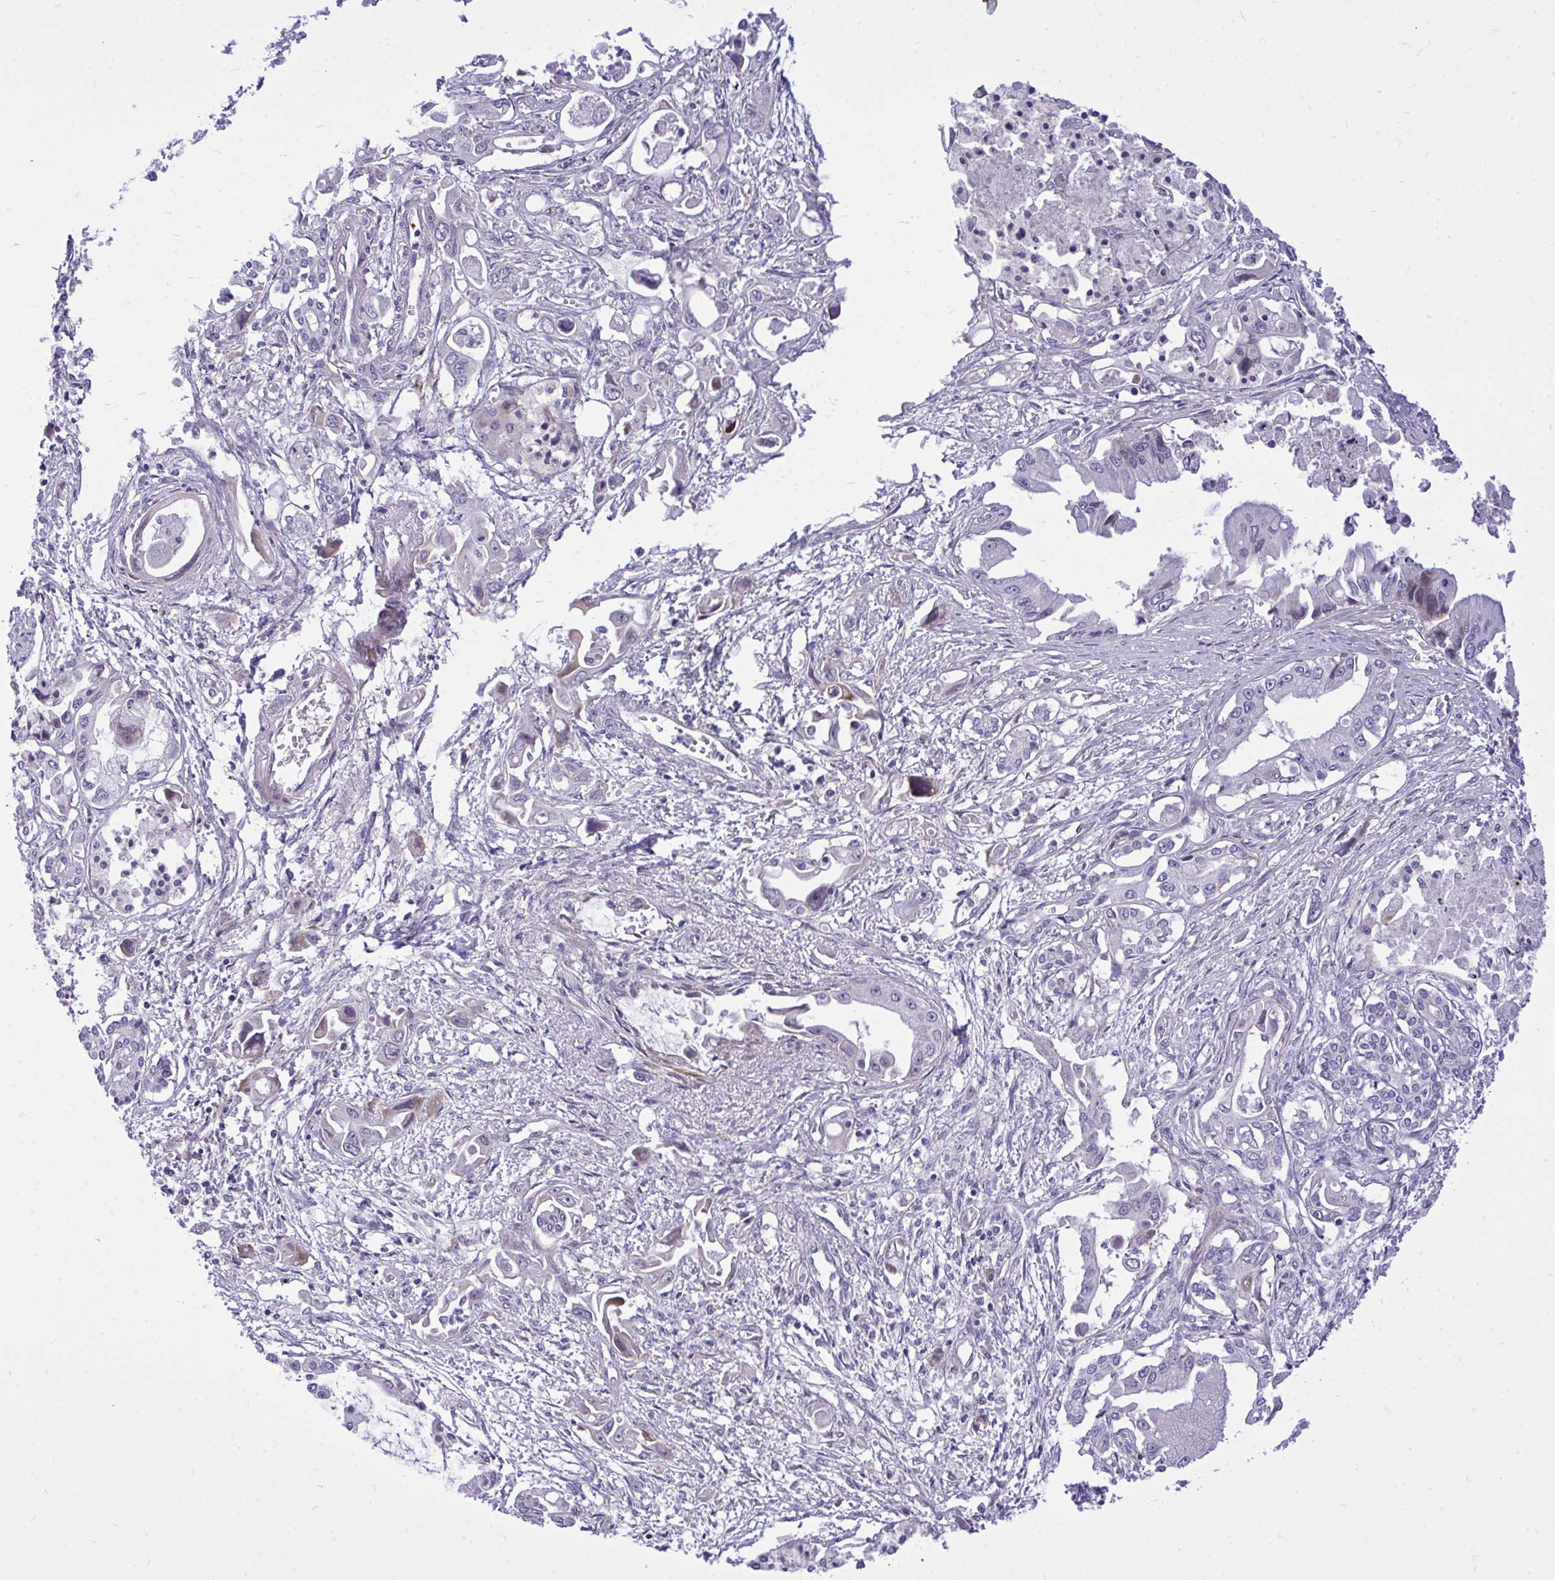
{"staining": {"intensity": "negative", "quantity": "none", "location": "none"}, "tissue": "pancreatic cancer", "cell_type": "Tumor cells", "image_type": "cancer", "snomed": [{"axis": "morphology", "description": "Adenocarcinoma, NOS"}, {"axis": "topography", "description": "Pancreas"}], "caption": "This is an immunohistochemistry (IHC) histopathology image of adenocarcinoma (pancreatic). There is no expression in tumor cells.", "gene": "HMBOX1", "patient": {"sex": "male", "age": 84}}